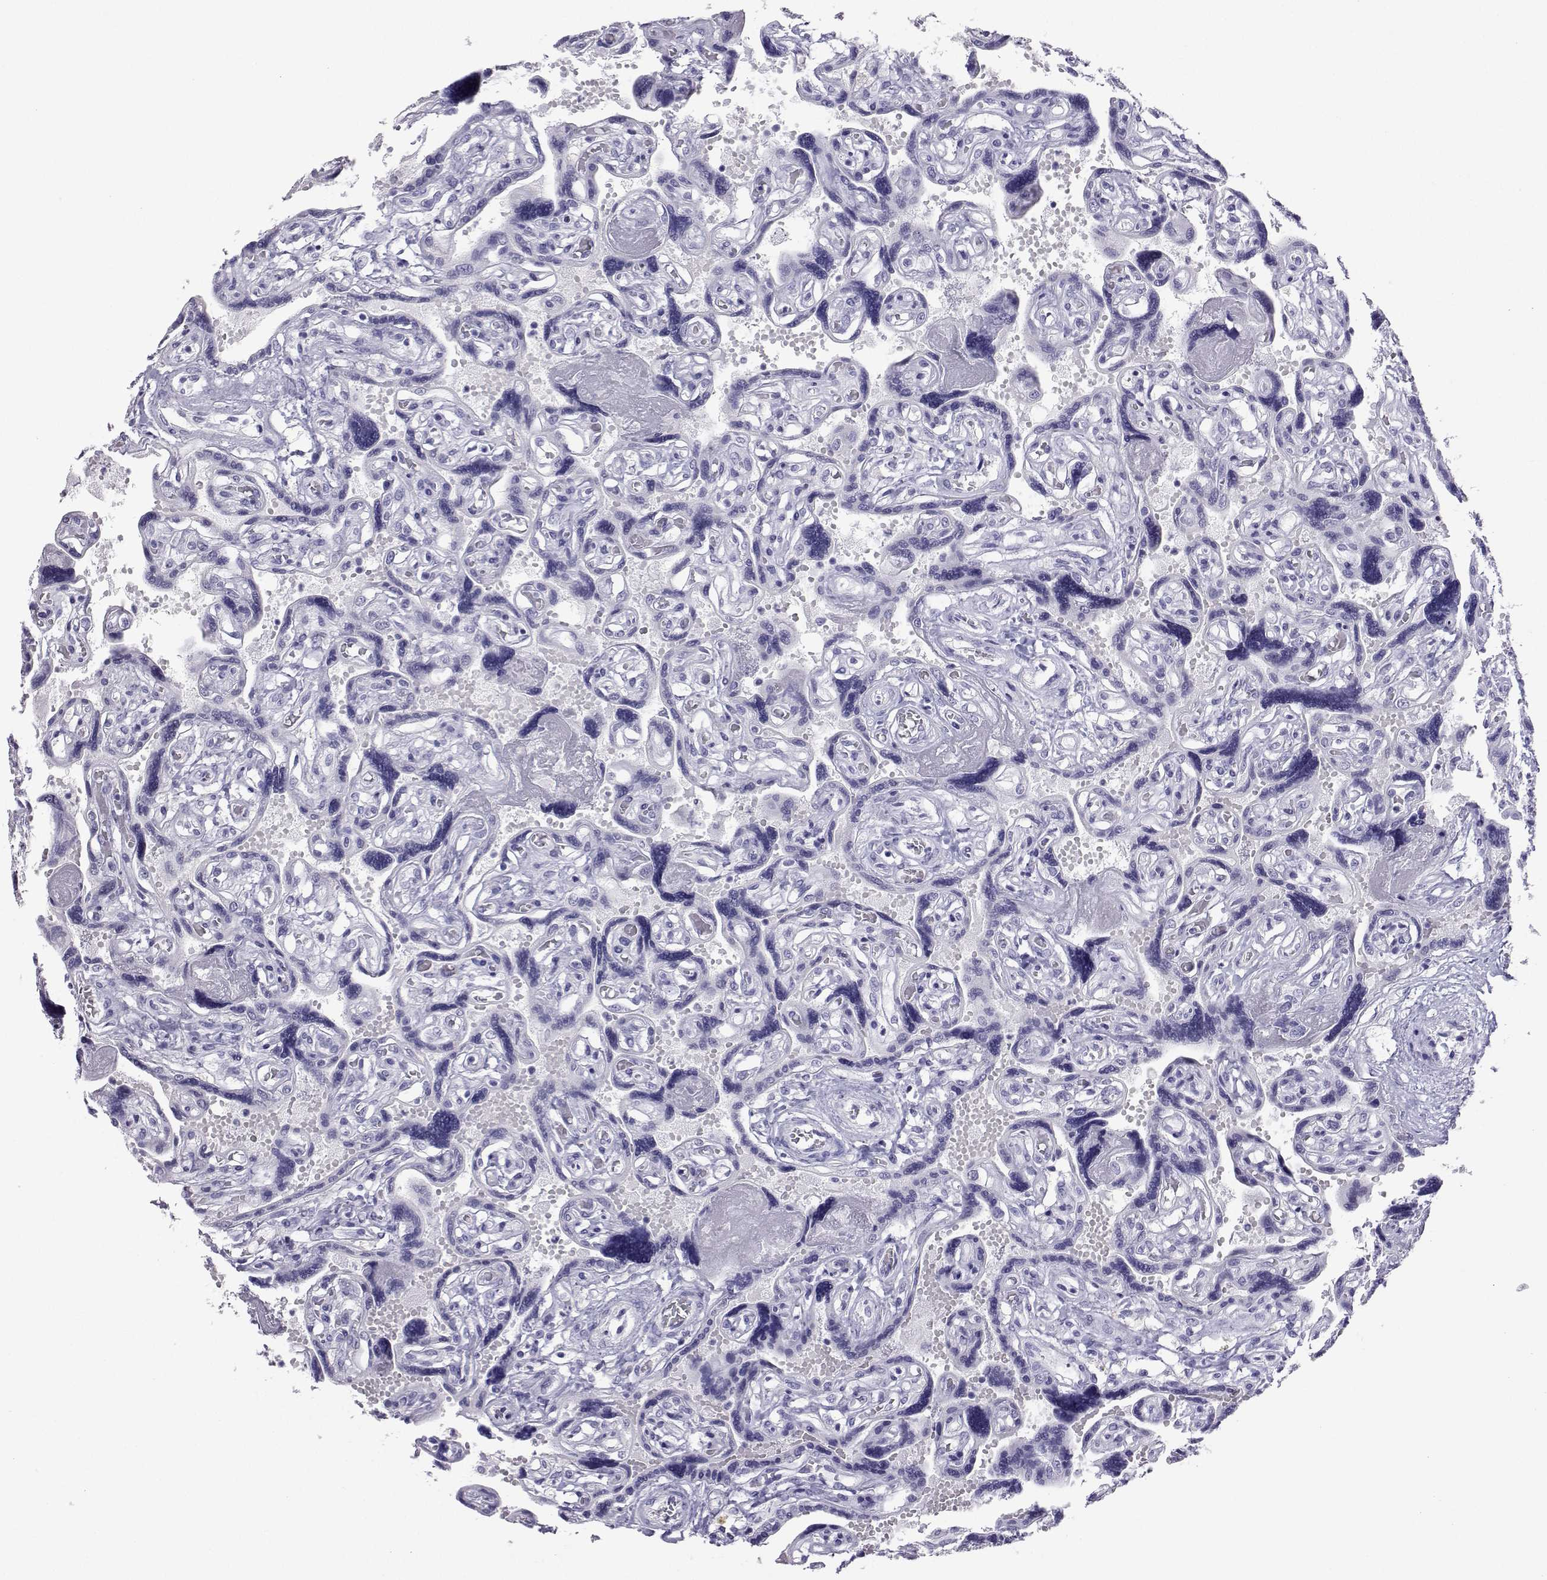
{"staining": {"intensity": "negative", "quantity": "none", "location": "none"}, "tissue": "placenta", "cell_type": "Decidual cells", "image_type": "normal", "snomed": [{"axis": "morphology", "description": "Normal tissue, NOS"}, {"axis": "topography", "description": "Placenta"}], "caption": "Immunohistochemistry micrograph of unremarkable human placenta stained for a protein (brown), which exhibits no positivity in decidual cells.", "gene": "PLIN4", "patient": {"sex": "female", "age": 32}}